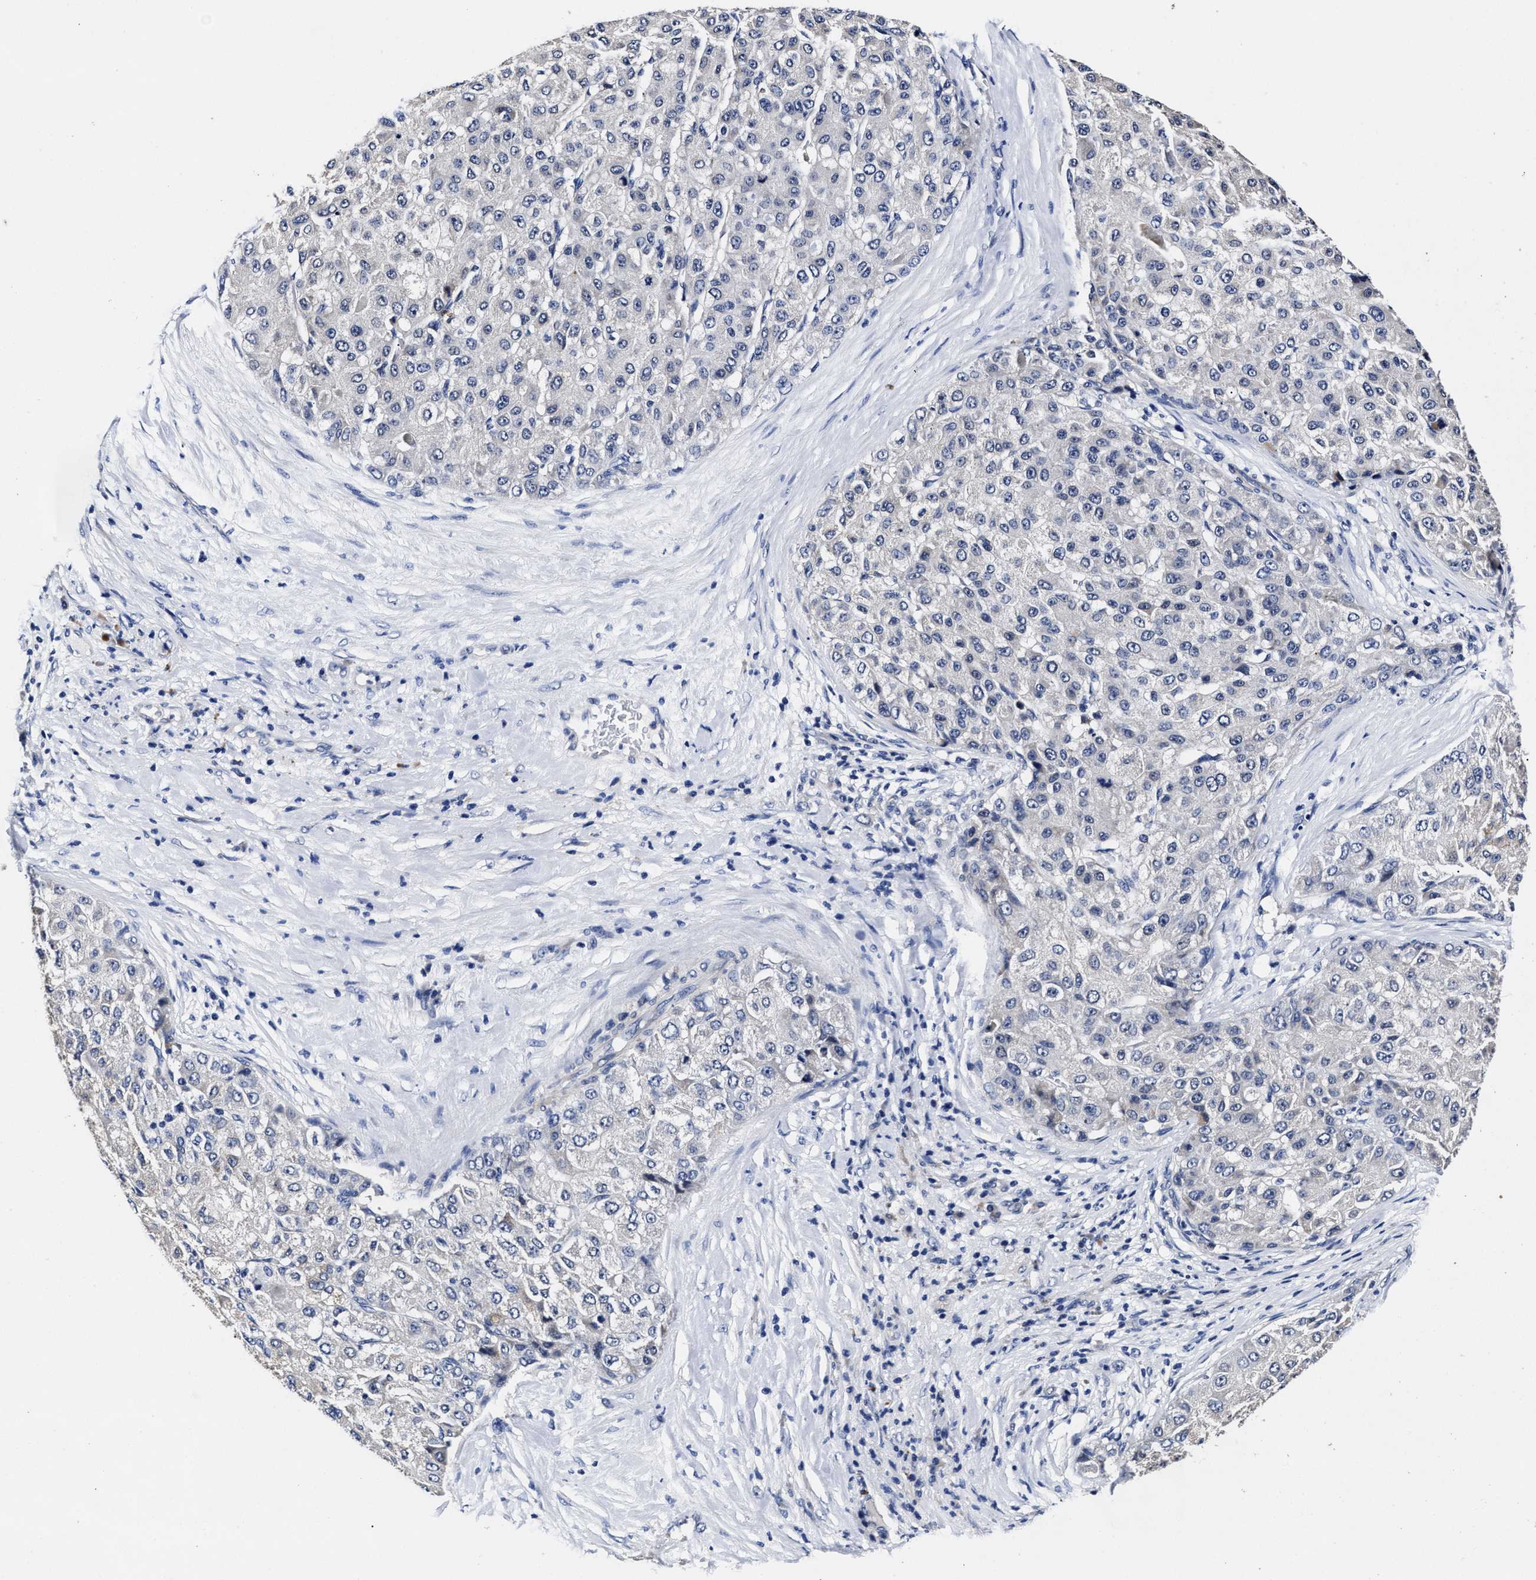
{"staining": {"intensity": "negative", "quantity": "none", "location": "none"}, "tissue": "liver cancer", "cell_type": "Tumor cells", "image_type": "cancer", "snomed": [{"axis": "morphology", "description": "Carcinoma, Hepatocellular, NOS"}, {"axis": "topography", "description": "Liver"}], "caption": "This image is of liver hepatocellular carcinoma stained with immunohistochemistry to label a protein in brown with the nuclei are counter-stained blue. There is no positivity in tumor cells. Nuclei are stained in blue.", "gene": "OLFML2A", "patient": {"sex": "male", "age": 80}}